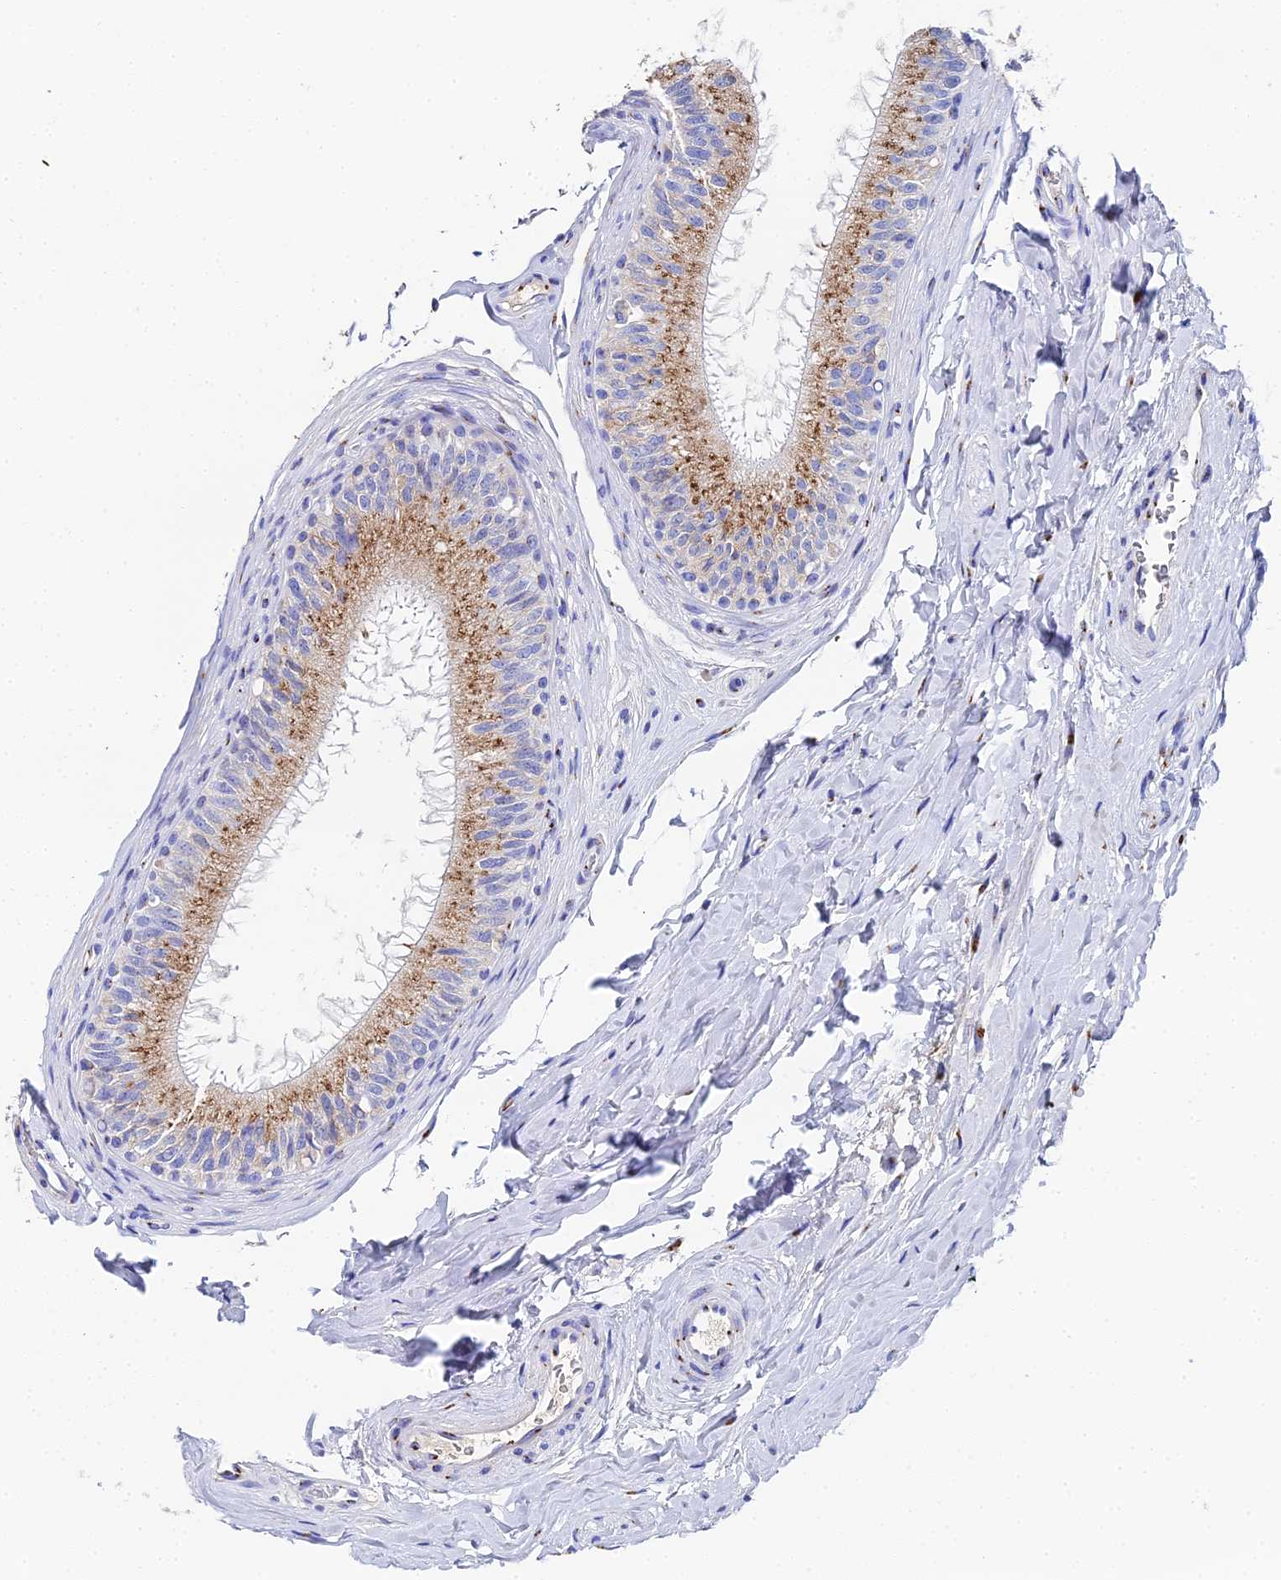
{"staining": {"intensity": "moderate", "quantity": ">75%", "location": "cytoplasmic/membranous"}, "tissue": "epididymis", "cell_type": "Glandular cells", "image_type": "normal", "snomed": [{"axis": "morphology", "description": "Normal tissue, NOS"}, {"axis": "topography", "description": "Epididymis"}], "caption": "IHC image of benign epididymis: epididymis stained using IHC shows medium levels of moderate protein expression localized specifically in the cytoplasmic/membranous of glandular cells, appearing as a cytoplasmic/membranous brown color.", "gene": "ENSG00000268674", "patient": {"sex": "male", "age": 33}}